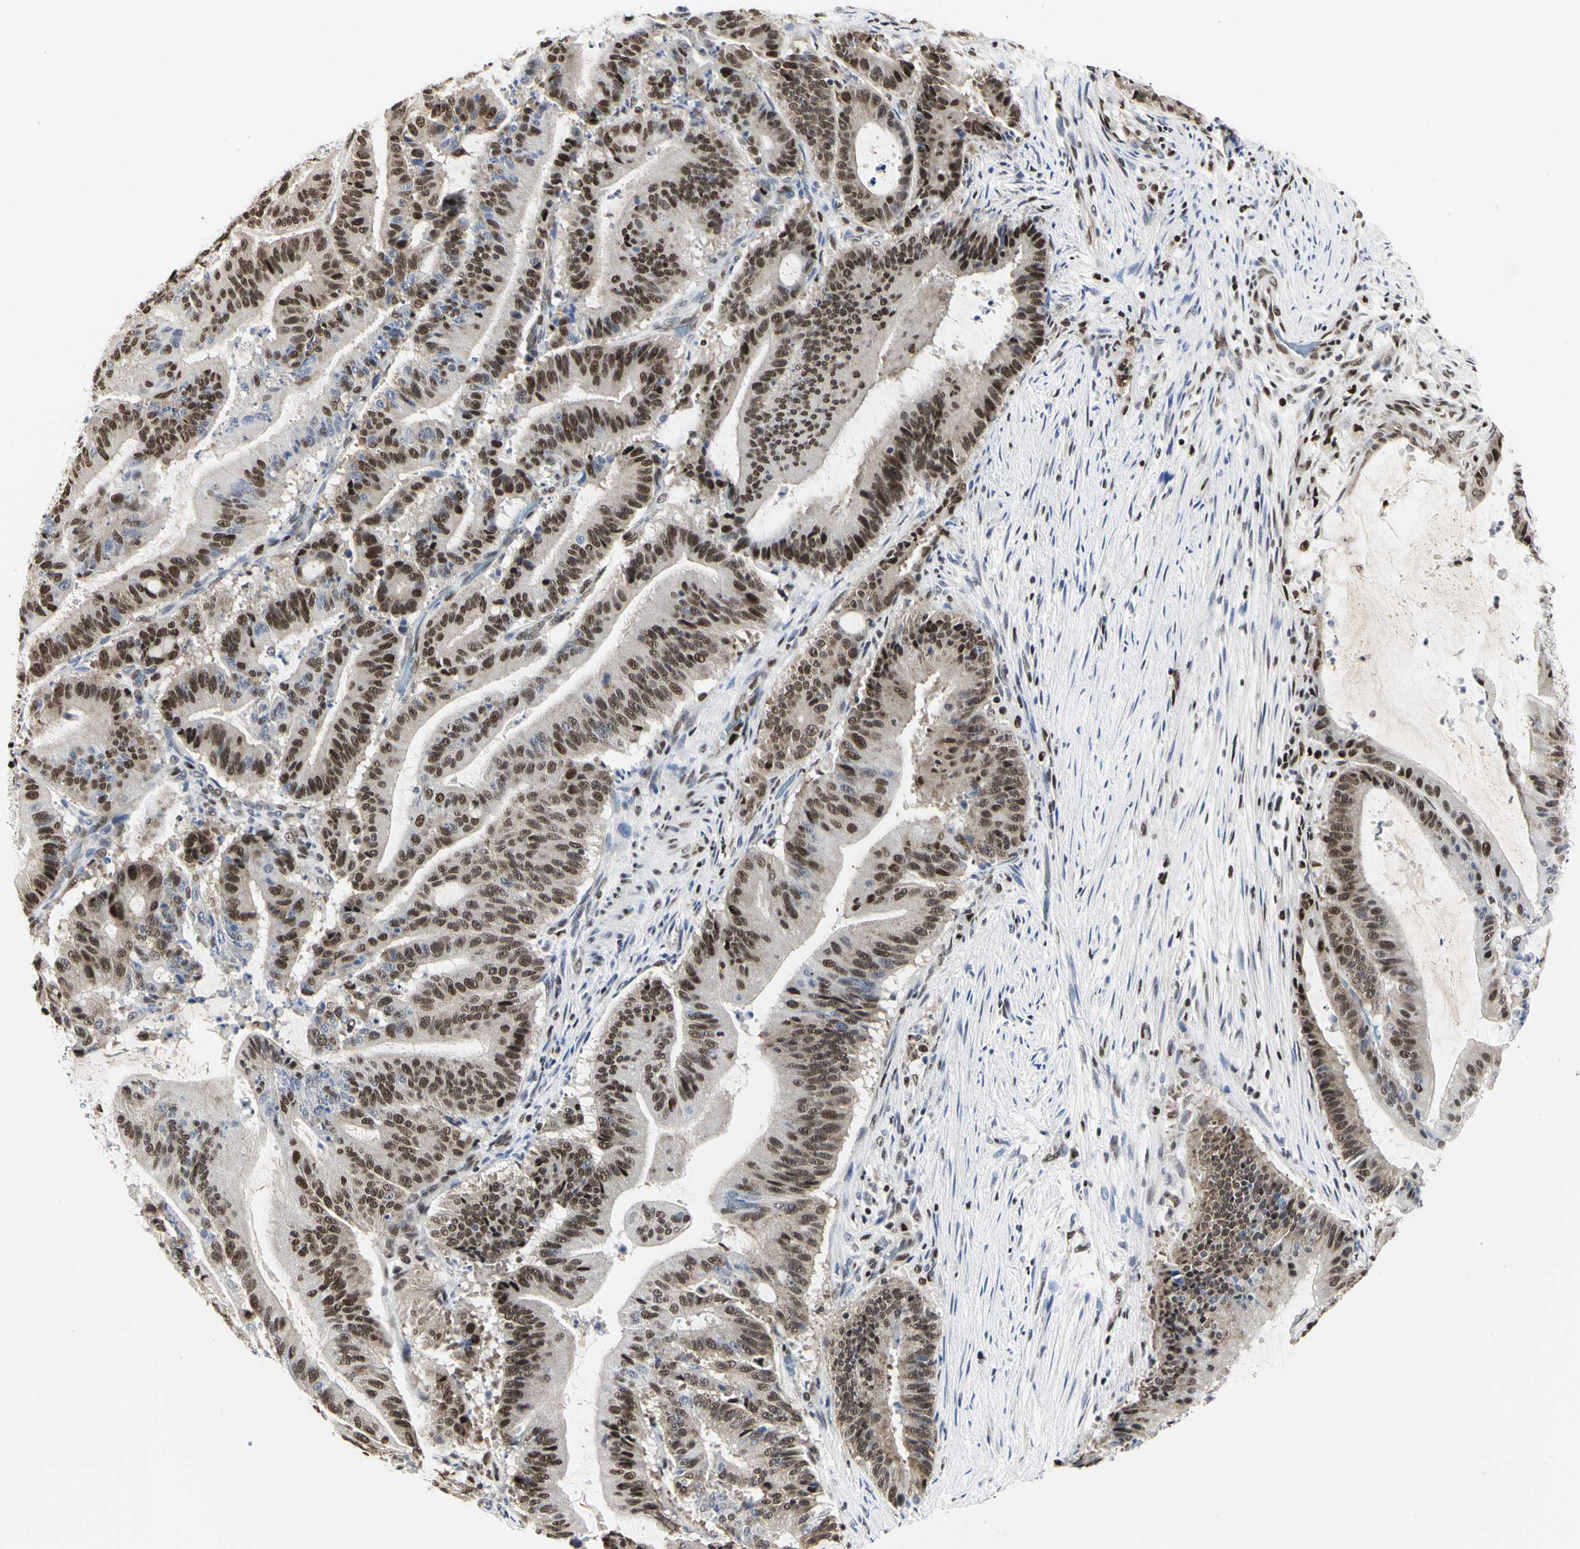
{"staining": {"intensity": "moderate", "quantity": ">75%", "location": "nuclear"}, "tissue": "liver cancer", "cell_type": "Tumor cells", "image_type": "cancer", "snomed": [{"axis": "morphology", "description": "Cholangiocarcinoma"}, {"axis": "topography", "description": "Liver"}], "caption": "IHC staining of liver cancer (cholangiocarcinoma), which exhibits medium levels of moderate nuclear staining in approximately >75% of tumor cells indicating moderate nuclear protein staining. The staining was performed using DAB (brown) for protein detection and nuclei were counterstained in hematoxylin (blue).", "gene": "PRMT3", "patient": {"sex": "female", "age": 73}}